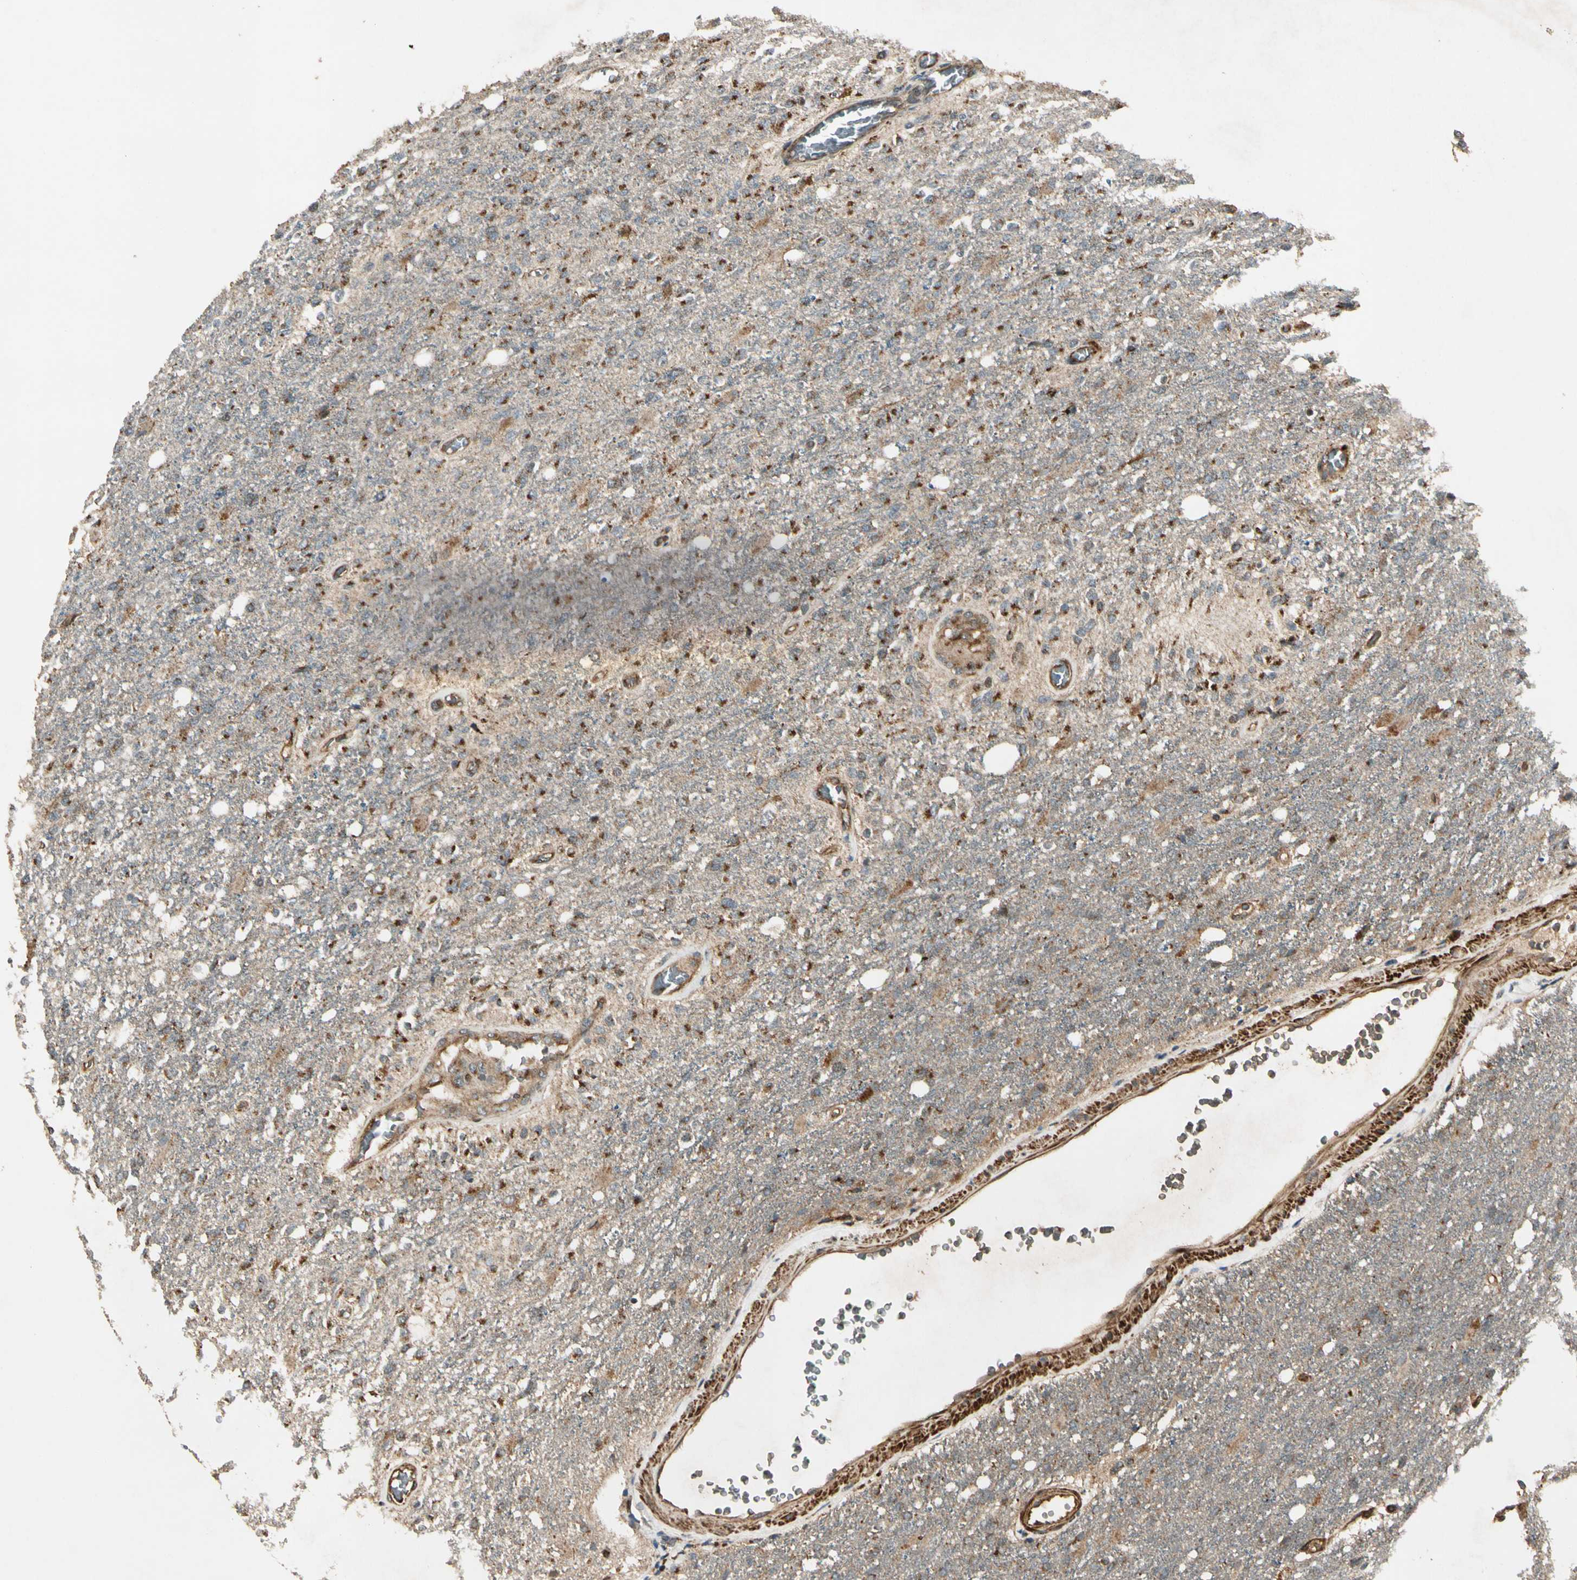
{"staining": {"intensity": "moderate", "quantity": ">75%", "location": "cytoplasmic/membranous"}, "tissue": "glioma", "cell_type": "Tumor cells", "image_type": "cancer", "snomed": [{"axis": "morphology", "description": "Normal tissue, NOS"}, {"axis": "morphology", "description": "Glioma, malignant, High grade"}, {"axis": "topography", "description": "Cerebral cortex"}], "caption": "Protein staining displays moderate cytoplasmic/membranous staining in about >75% of tumor cells in malignant glioma (high-grade). Nuclei are stained in blue.", "gene": "GCK", "patient": {"sex": "male", "age": 77}}